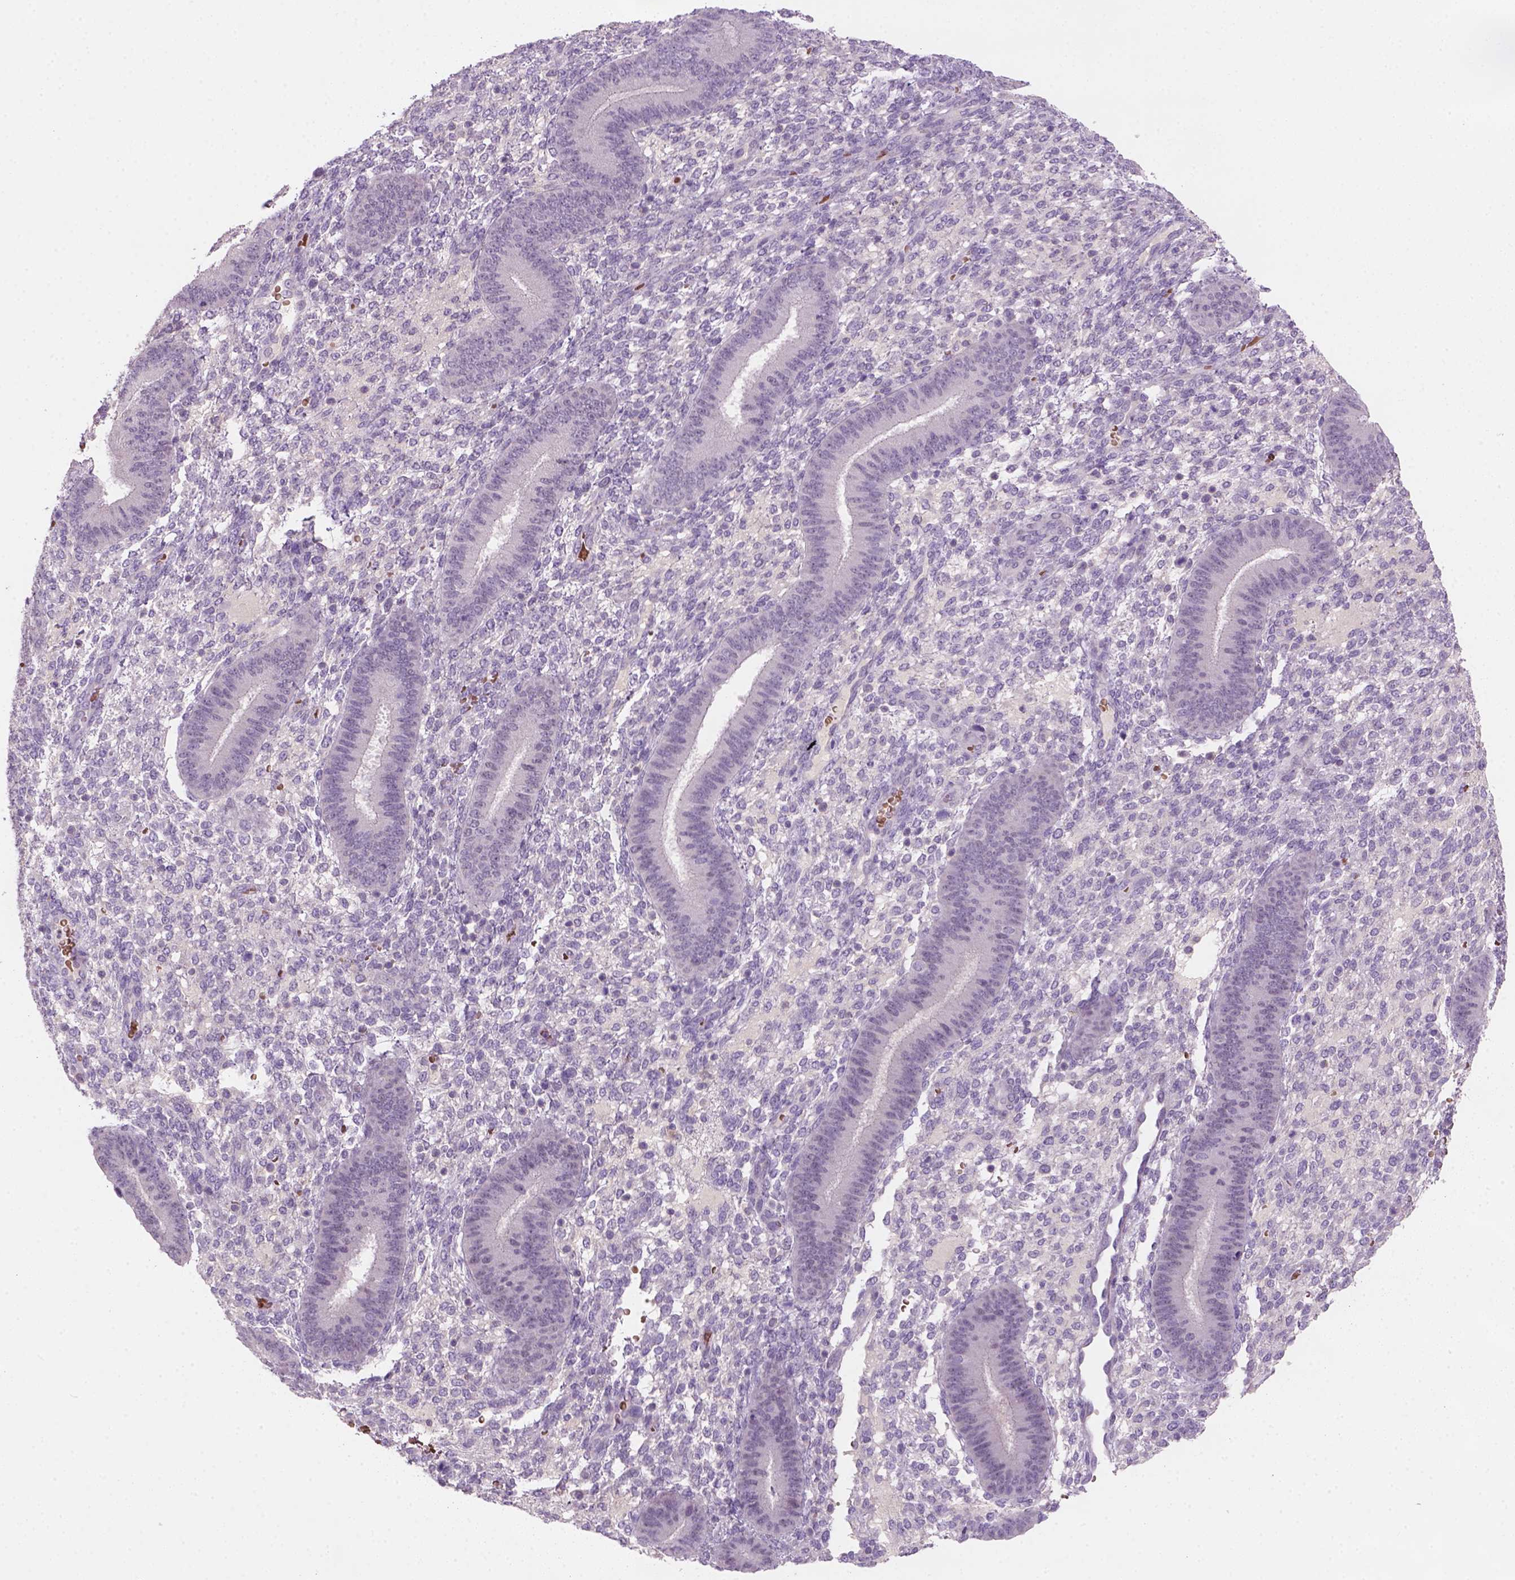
{"staining": {"intensity": "negative", "quantity": "none", "location": "none"}, "tissue": "endometrium", "cell_type": "Cells in endometrial stroma", "image_type": "normal", "snomed": [{"axis": "morphology", "description": "Normal tissue, NOS"}, {"axis": "topography", "description": "Endometrium"}], "caption": "Photomicrograph shows no significant protein staining in cells in endometrial stroma of unremarkable endometrium. The staining is performed using DAB brown chromogen with nuclei counter-stained in using hematoxylin.", "gene": "ZMAT4", "patient": {"sex": "female", "age": 39}}